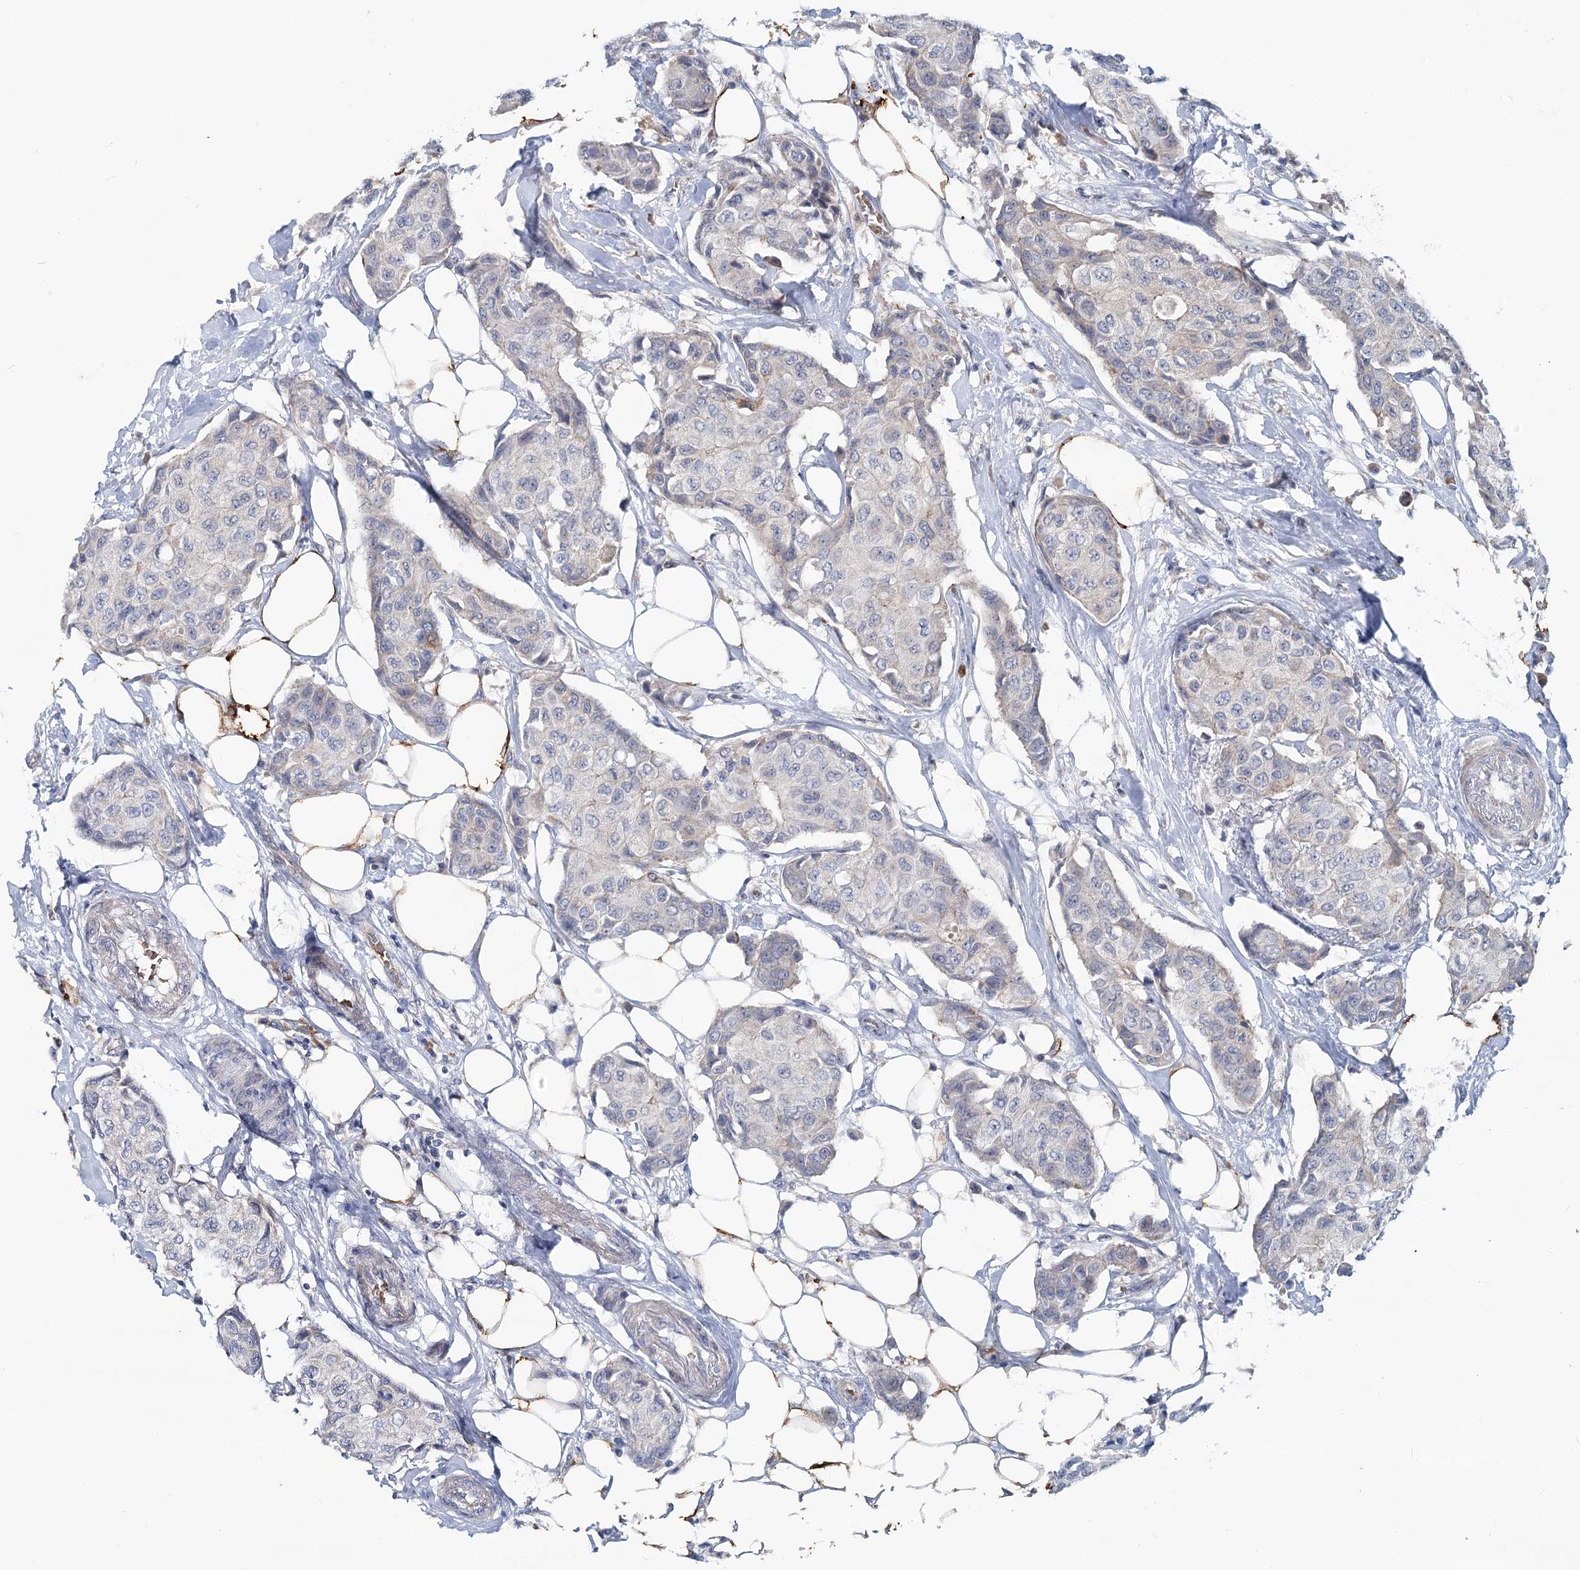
{"staining": {"intensity": "negative", "quantity": "none", "location": "none"}, "tissue": "breast cancer", "cell_type": "Tumor cells", "image_type": "cancer", "snomed": [{"axis": "morphology", "description": "Duct carcinoma"}, {"axis": "topography", "description": "Breast"}], "caption": "A high-resolution photomicrograph shows immunohistochemistry staining of breast cancer, which demonstrates no significant staining in tumor cells. Brightfield microscopy of IHC stained with DAB (3,3'-diaminobenzidine) (brown) and hematoxylin (blue), captured at high magnification.", "gene": "CIB4", "patient": {"sex": "female", "age": 80}}